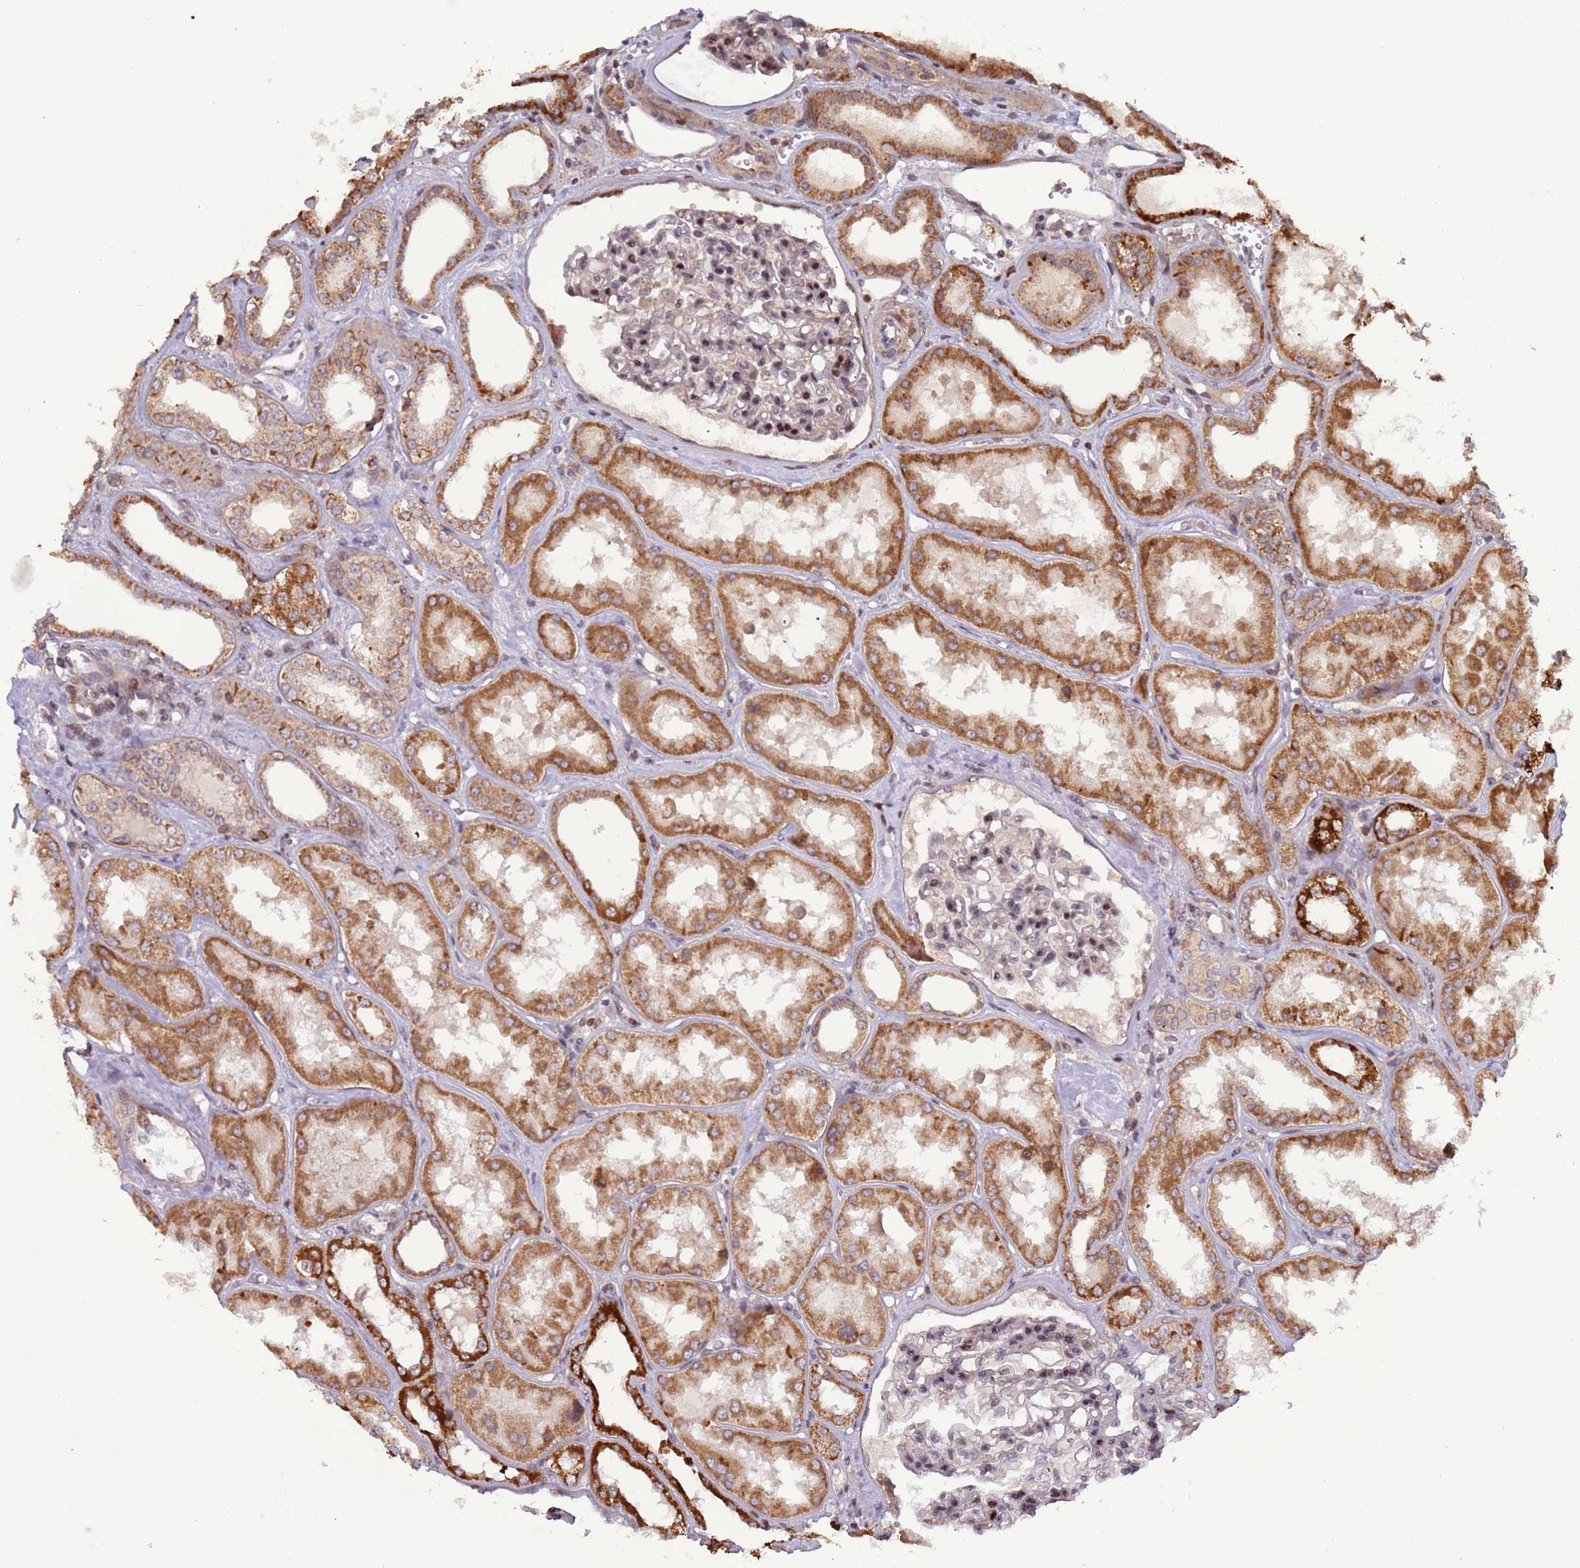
{"staining": {"intensity": "weak", "quantity": "25%-75%", "location": "nuclear"}, "tissue": "kidney", "cell_type": "Cells in glomeruli", "image_type": "normal", "snomed": [{"axis": "morphology", "description": "Normal tissue, NOS"}, {"axis": "topography", "description": "Kidney"}], "caption": "The histopathology image demonstrates immunohistochemical staining of unremarkable kidney. There is weak nuclear positivity is present in approximately 25%-75% of cells in glomeruli. The staining was performed using DAB to visualize the protein expression in brown, while the nuclei were stained in blue with hematoxylin (Magnification: 20x).", "gene": "RCOR2", "patient": {"sex": "female", "age": 56}}